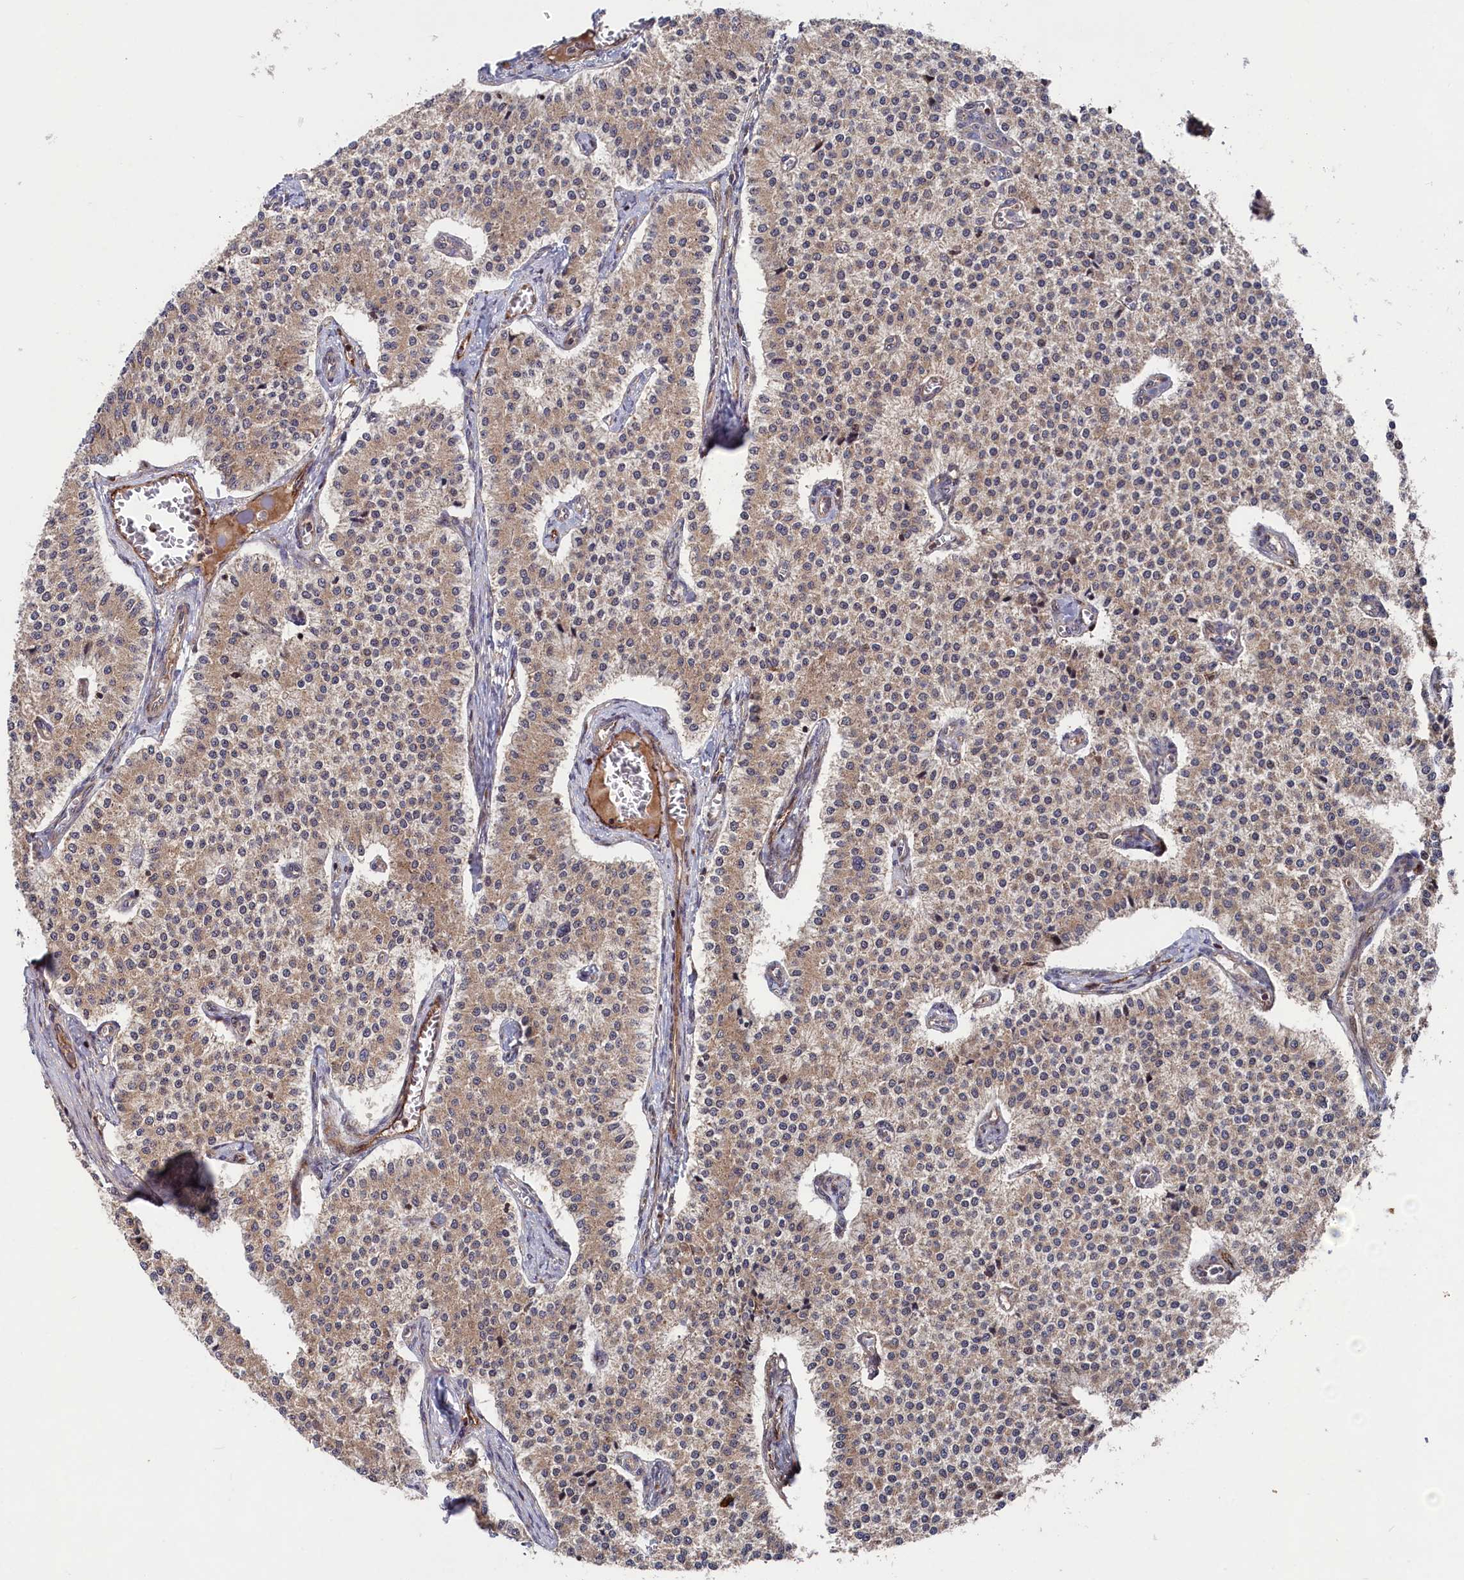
{"staining": {"intensity": "moderate", "quantity": ">75%", "location": "cytoplasmic/membranous"}, "tissue": "carcinoid", "cell_type": "Tumor cells", "image_type": "cancer", "snomed": [{"axis": "morphology", "description": "Carcinoid, malignant, NOS"}, {"axis": "topography", "description": "Colon"}], "caption": "This micrograph shows carcinoid stained with IHC to label a protein in brown. The cytoplasmic/membranous of tumor cells show moderate positivity for the protein. Nuclei are counter-stained blue.", "gene": "SUPV3L1", "patient": {"sex": "female", "age": 52}}